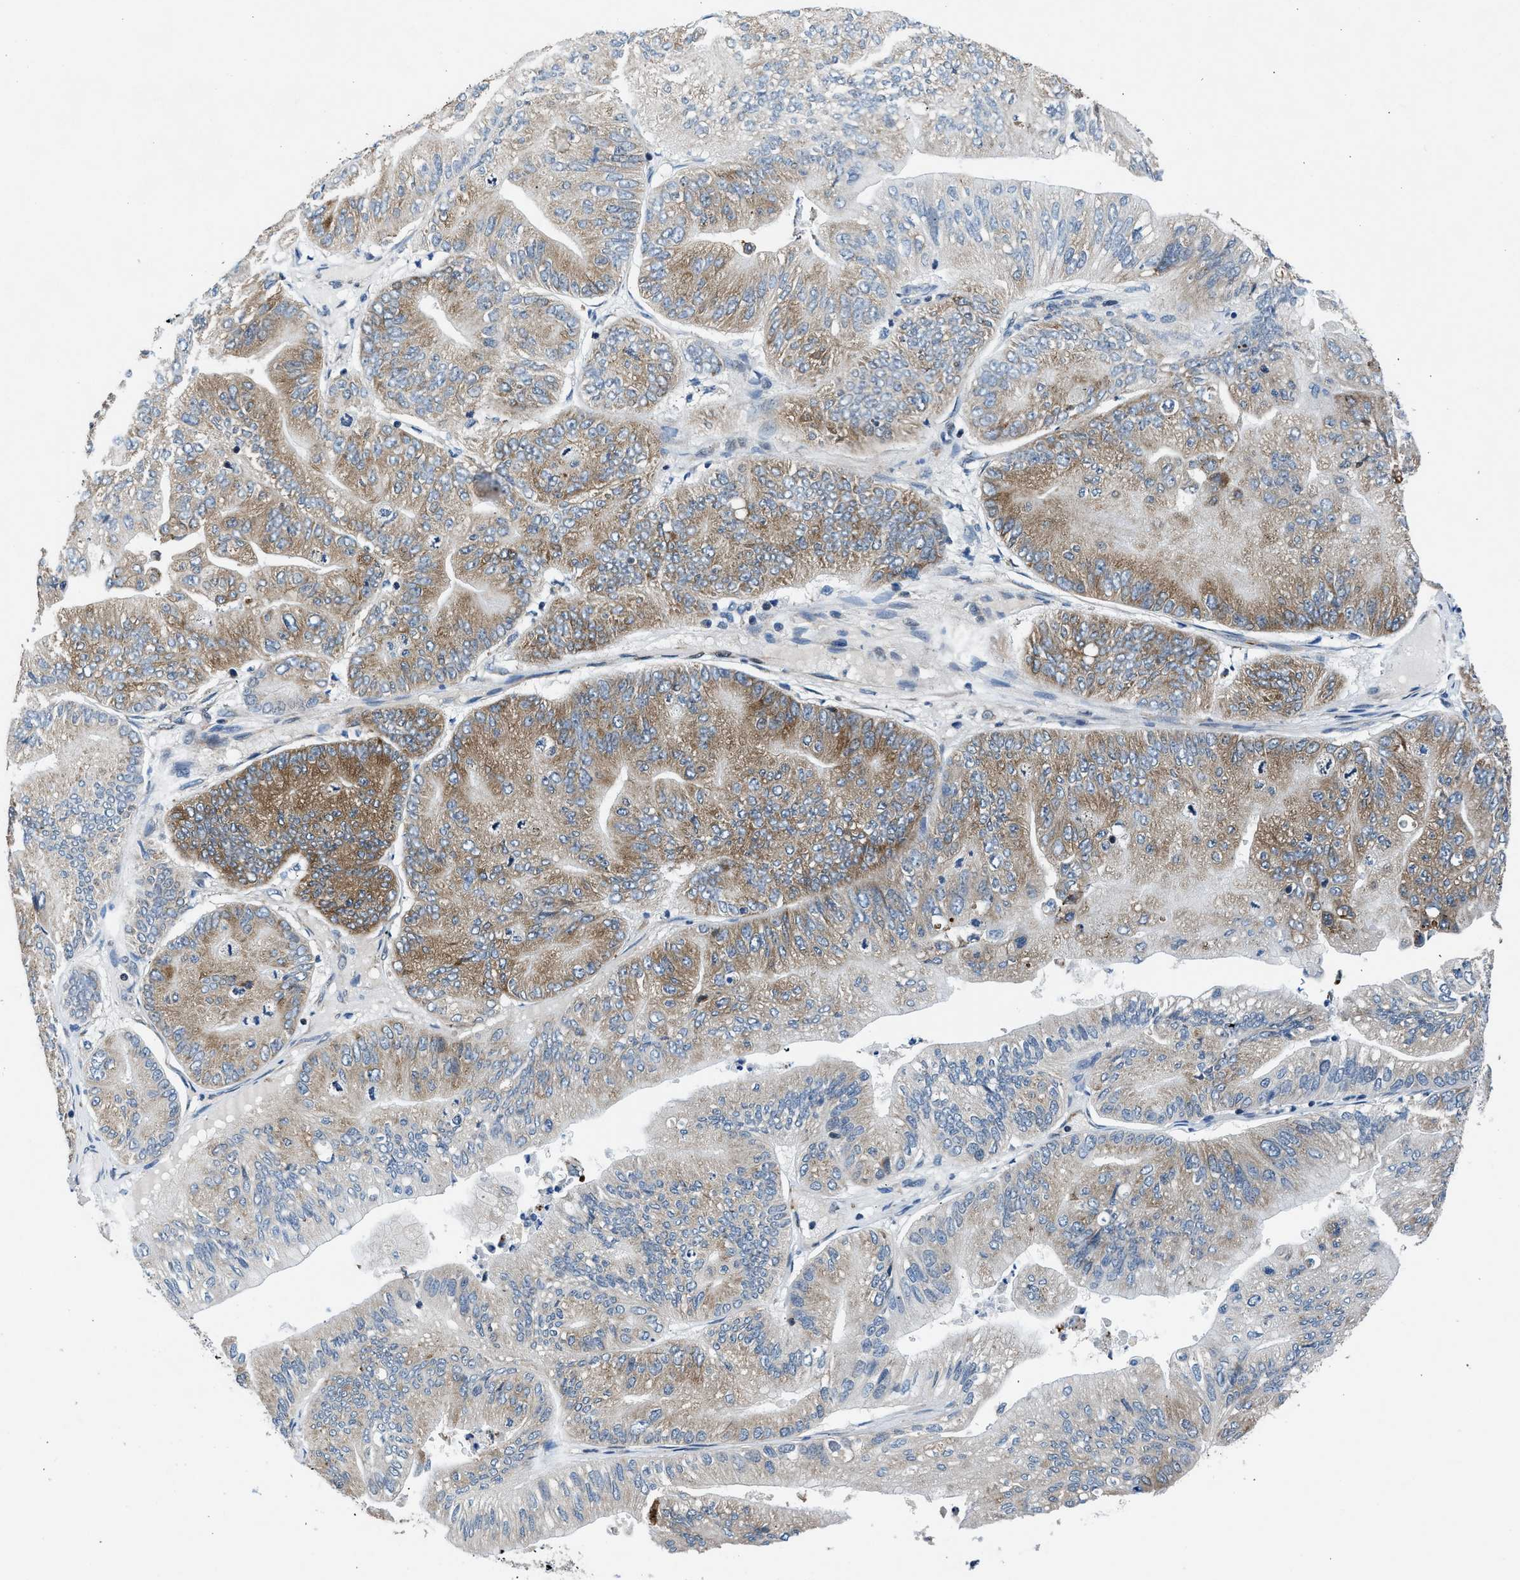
{"staining": {"intensity": "moderate", "quantity": "25%-75%", "location": "cytoplasmic/membranous"}, "tissue": "ovarian cancer", "cell_type": "Tumor cells", "image_type": "cancer", "snomed": [{"axis": "morphology", "description": "Cystadenocarcinoma, mucinous, NOS"}, {"axis": "topography", "description": "Ovary"}], "caption": "Mucinous cystadenocarcinoma (ovarian) stained for a protein (brown) reveals moderate cytoplasmic/membranous positive expression in about 25%-75% of tumor cells.", "gene": "PA2G4", "patient": {"sex": "female", "age": 61}}